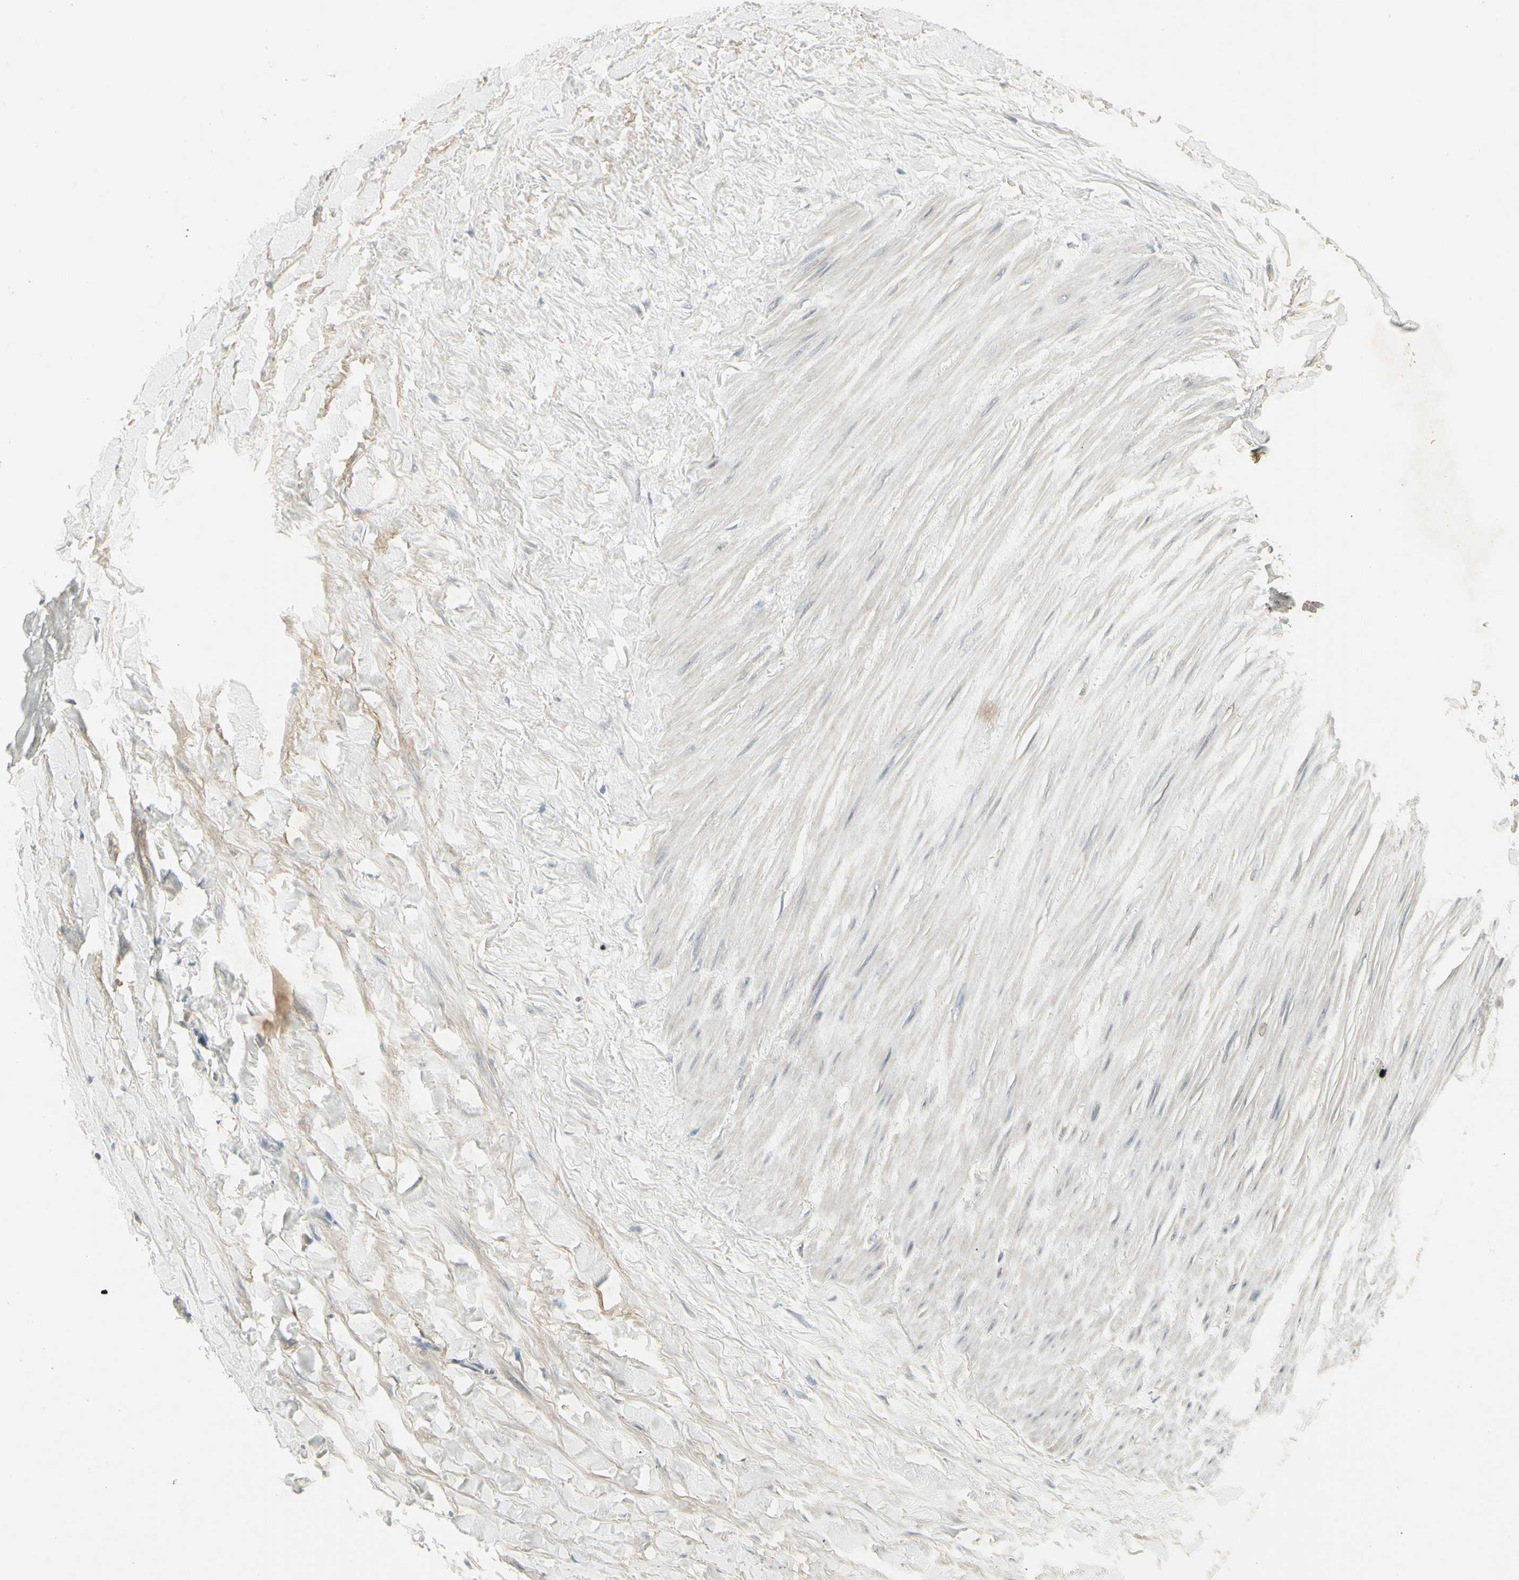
{"staining": {"intensity": "negative", "quantity": "none", "location": "none"}, "tissue": "adipose tissue", "cell_type": "Adipocytes", "image_type": "normal", "snomed": [{"axis": "morphology", "description": "Normal tissue, NOS"}, {"axis": "topography", "description": "Adipose tissue"}, {"axis": "topography", "description": "Peripheral nerve tissue"}], "caption": "A photomicrograph of adipose tissue stained for a protein exhibits no brown staining in adipocytes.", "gene": "CCNB2", "patient": {"sex": "male", "age": 52}}